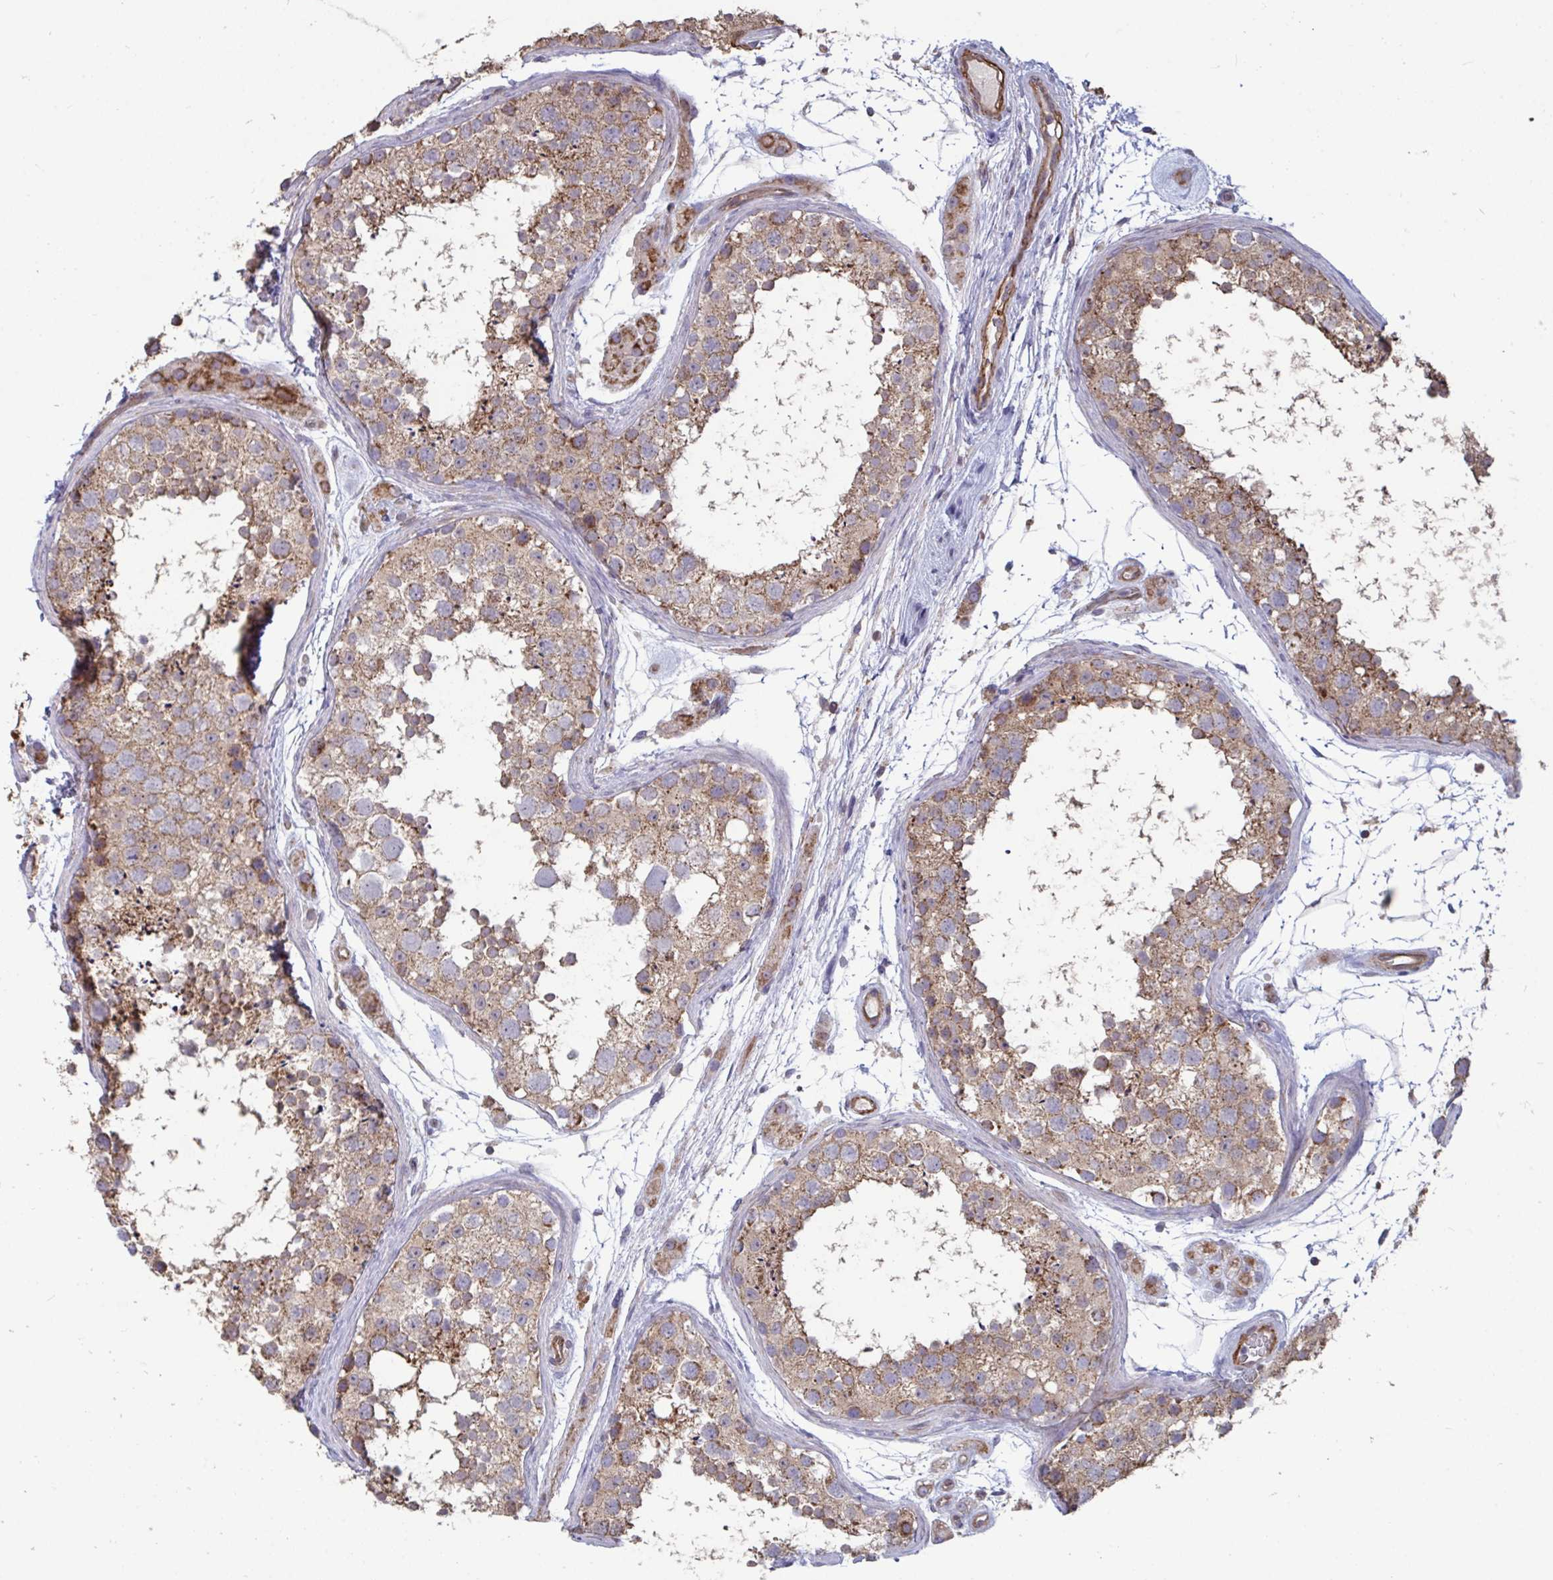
{"staining": {"intensity": "moderate", "quantity": ">75%", "location": "cytoplasmic/membranous"}, "tissue": "testis", "cell_type": "Cells in seminiferous ducts", "image_type": "normal", "snomed": [{"axis": "morphology", "description": "Normal tissue, NOS"}, {"axis": "topography", "description": "Testis"}], "caption": "A medium amount of moderate cytoplasmic/membranous expression is present in about >75% of cells in seminiferous ducts in benign testis. Nuclei are stained in blue.", "gene": "ISCU", "patient": {"sex": "male", "age": 41}}